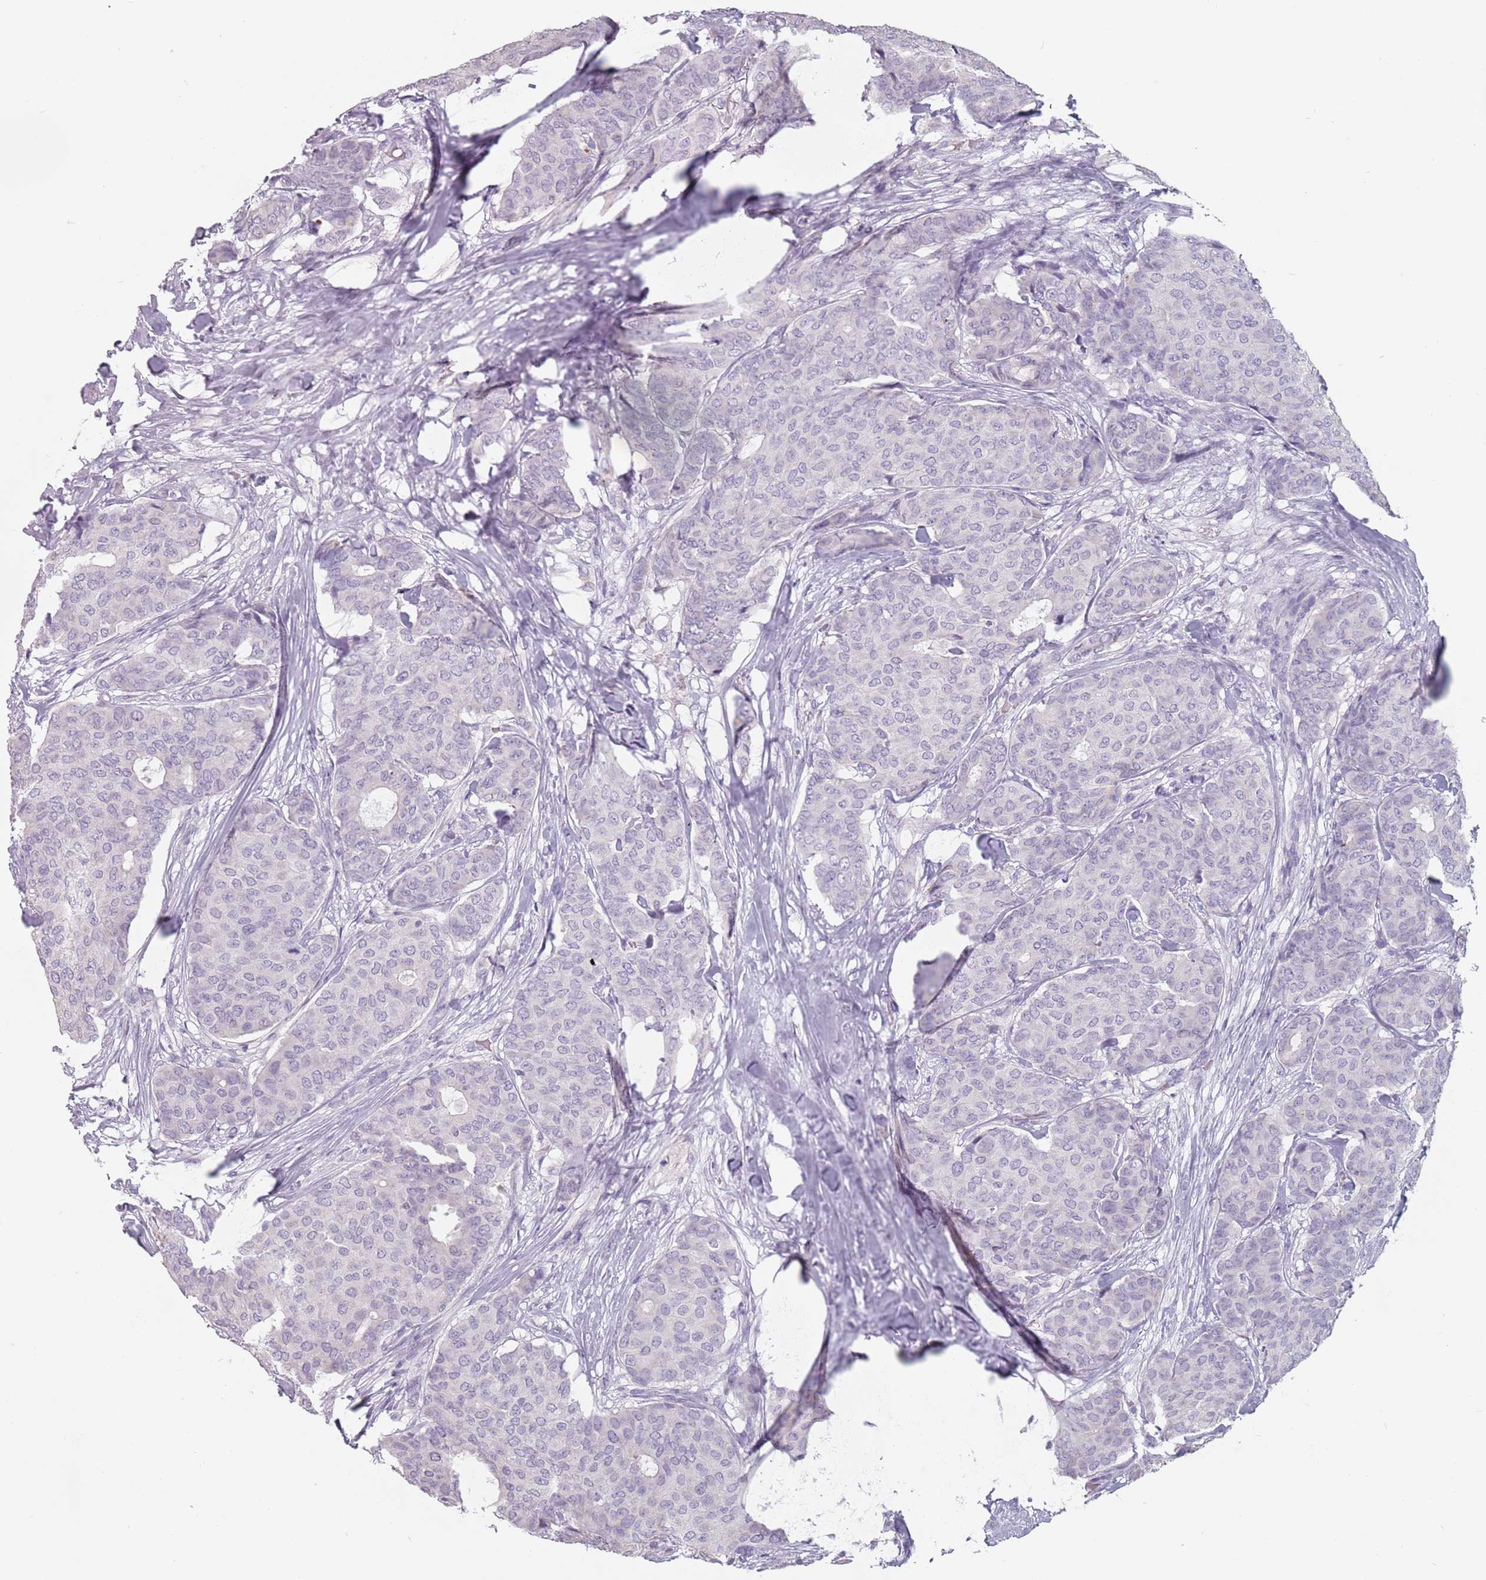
{"staining": {"intensity": "negative", "quantity": "none", "location": "none"}, "tissue": "breast cancer", "cell_type": "Tumor cells", "image_type": "cancer", "snomed": [{"axis": "morphology", "description": "Duct carcinoma"}, {"axis": "topography", "description": "Breast"}], "caption": "DAB (3,3'-diaminobenzidine) immunohistochemical staining of breast invasive ductal carcinoma demonstrates no significant positivity in tumor cells.", "gene": "CEP19", "patient": {"sex": "female", "age": 75}}